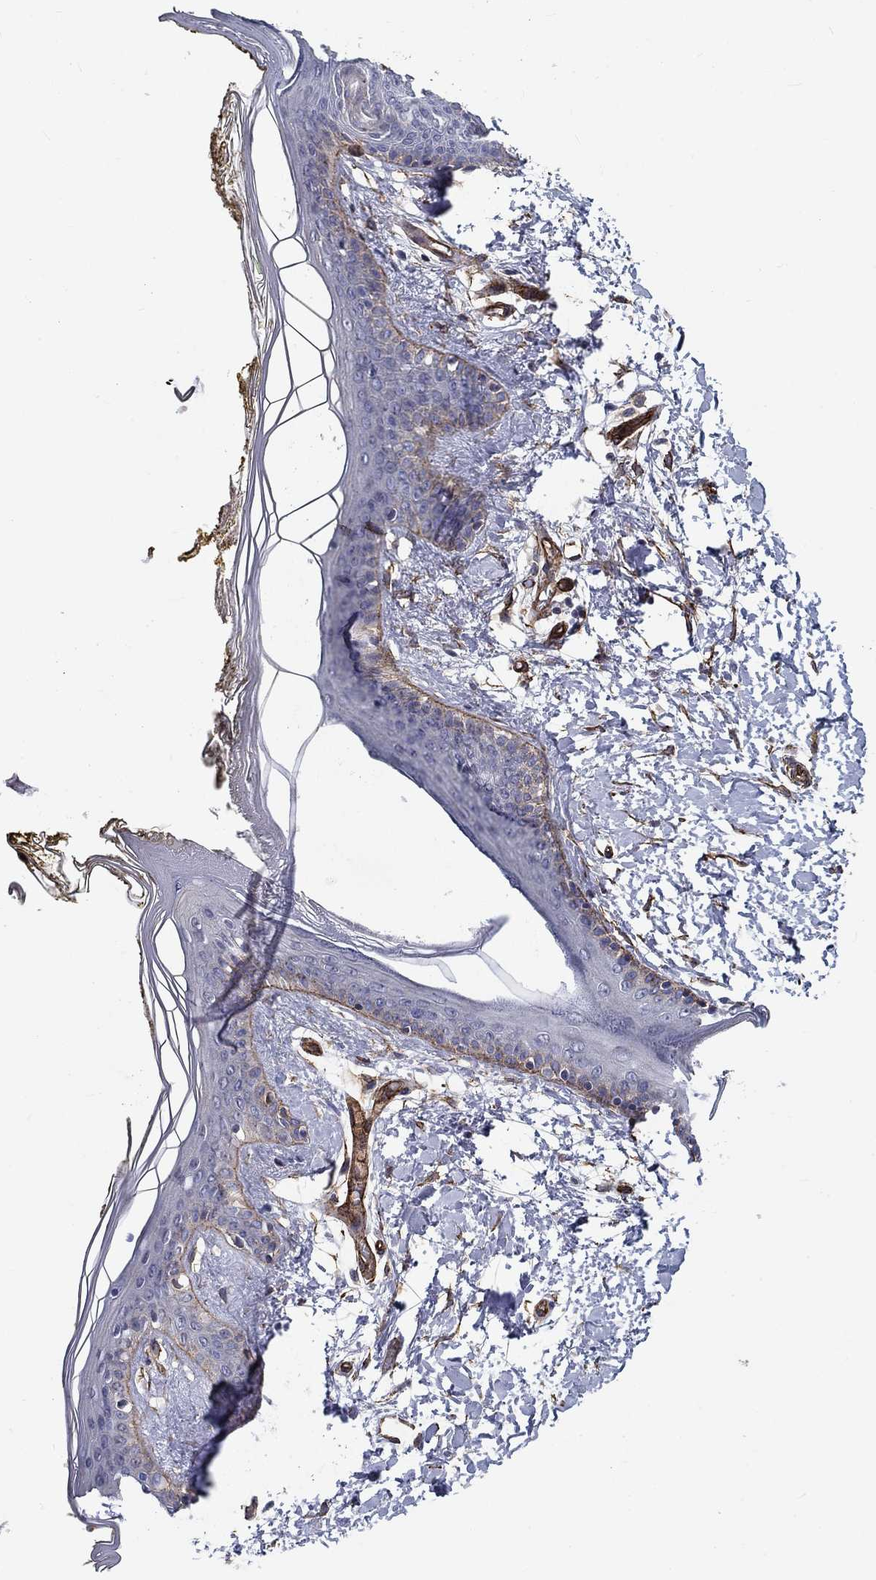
{"staining": {"intensity": "negative", "quantity": "none", "location": "none"}, "tissue": "skin", "cell_type": "Fibroblasts", "image_type": "normal", "snomed": [{"axis": "morphology", "description": "Normal tissue, NOS"}, {"axis": "topography", "description": "Skin"}], "caption": "IHC of benign human skin reveals no staining in fibroblasts. (DAB IHC with hematoxylin counter stain).", "gene": "SYNC", "patient": {"sex": "female", "age": 34}}